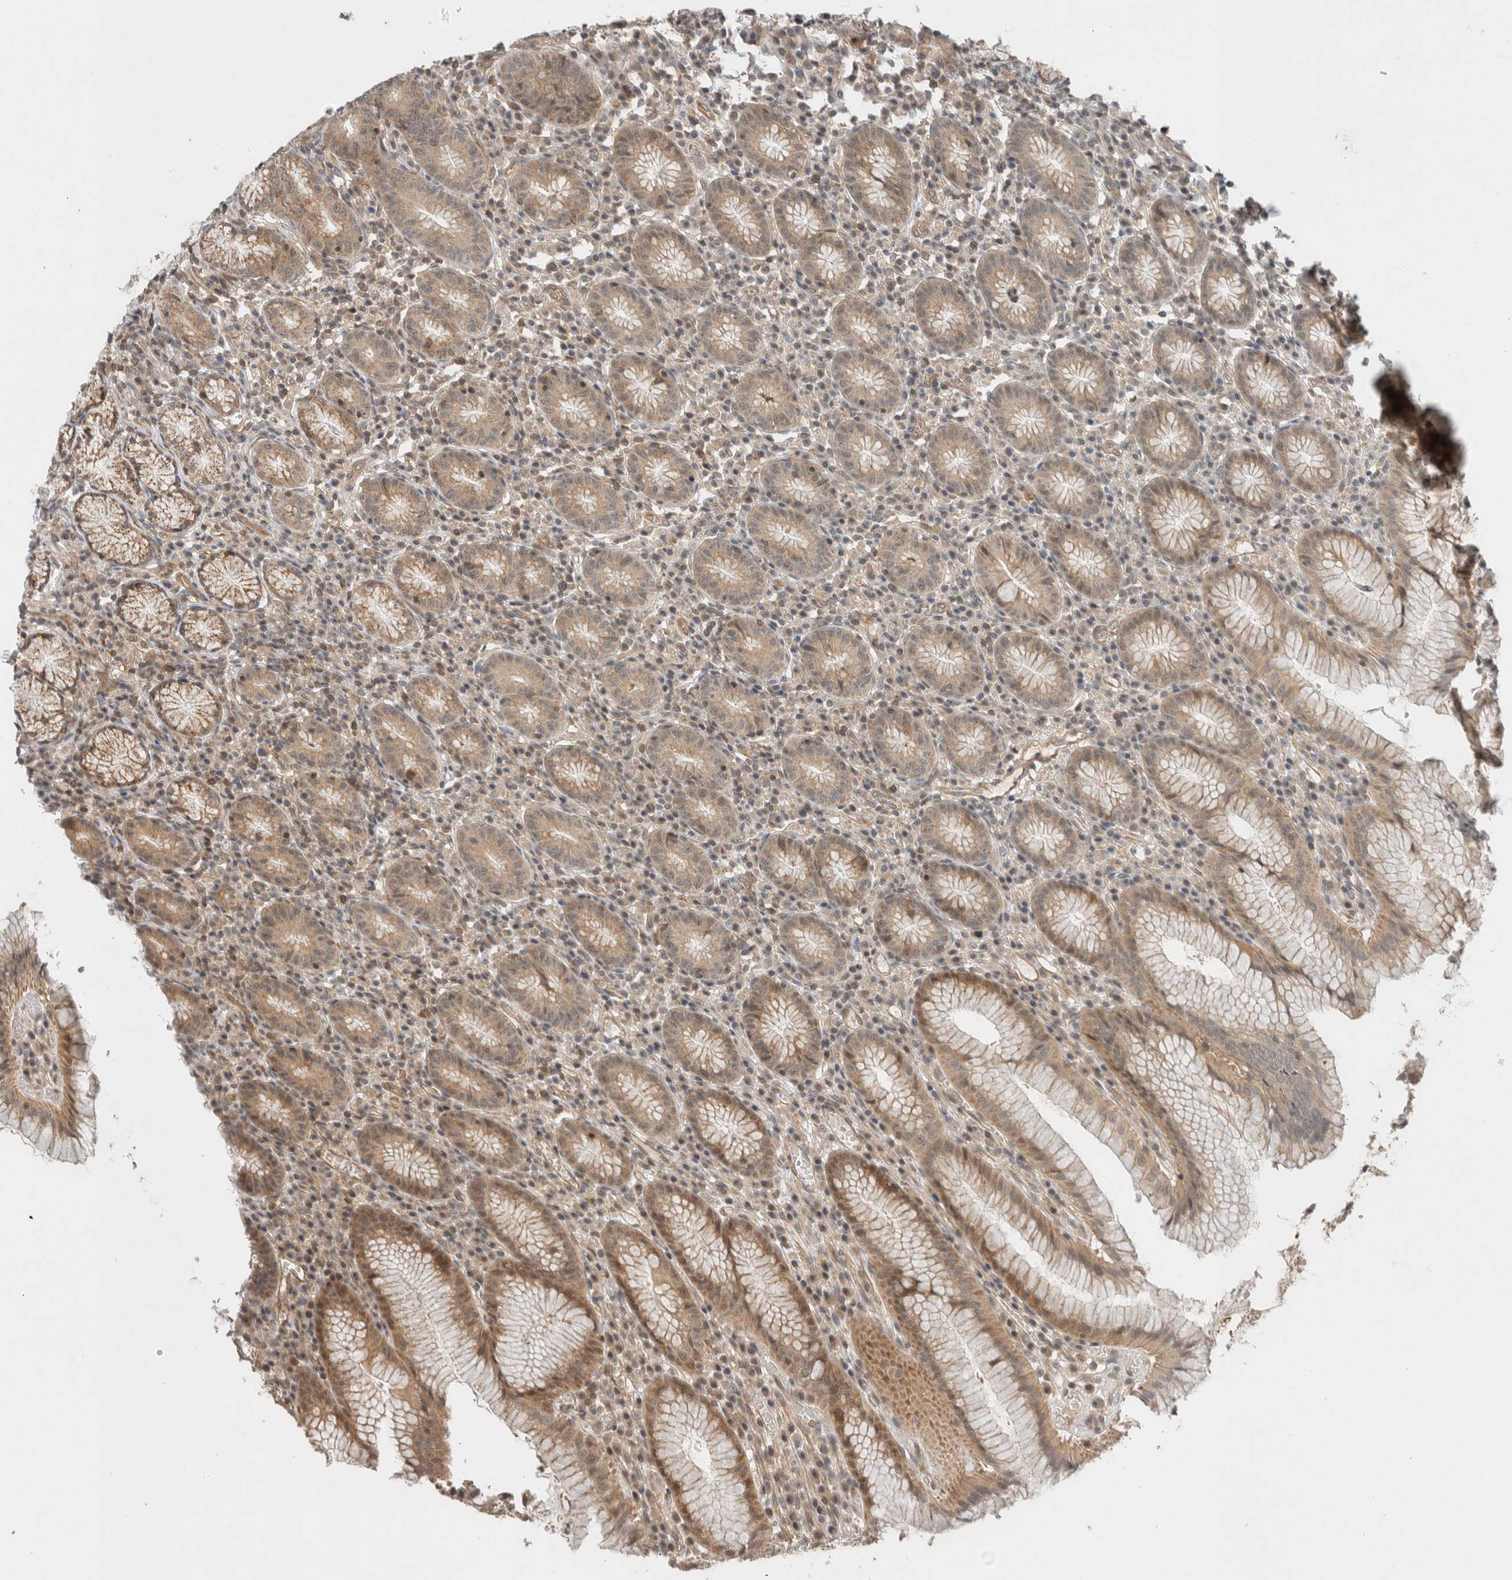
{"staining": {"intensity": "moderate", "quantity": ">75%", "location": "cytoplasmic/membranous"}, "tissue": "stomach", "cell_type": "Glandular cells", "image_type": "normal", "snomed": [{"axis": "morphology", "description": "Normal tissue, NOS"}, {"axis": "topography", "description": "Stomach"}], "caption": "The histopathology image reveals immunohistochemical staining of benign stomach. There is moderate cytoplasmic/membranous staining is appreciated in approximately >75% of glandular cells.", "gene": "CAAP1", "patient": {"sex": "male", "age": 55}}